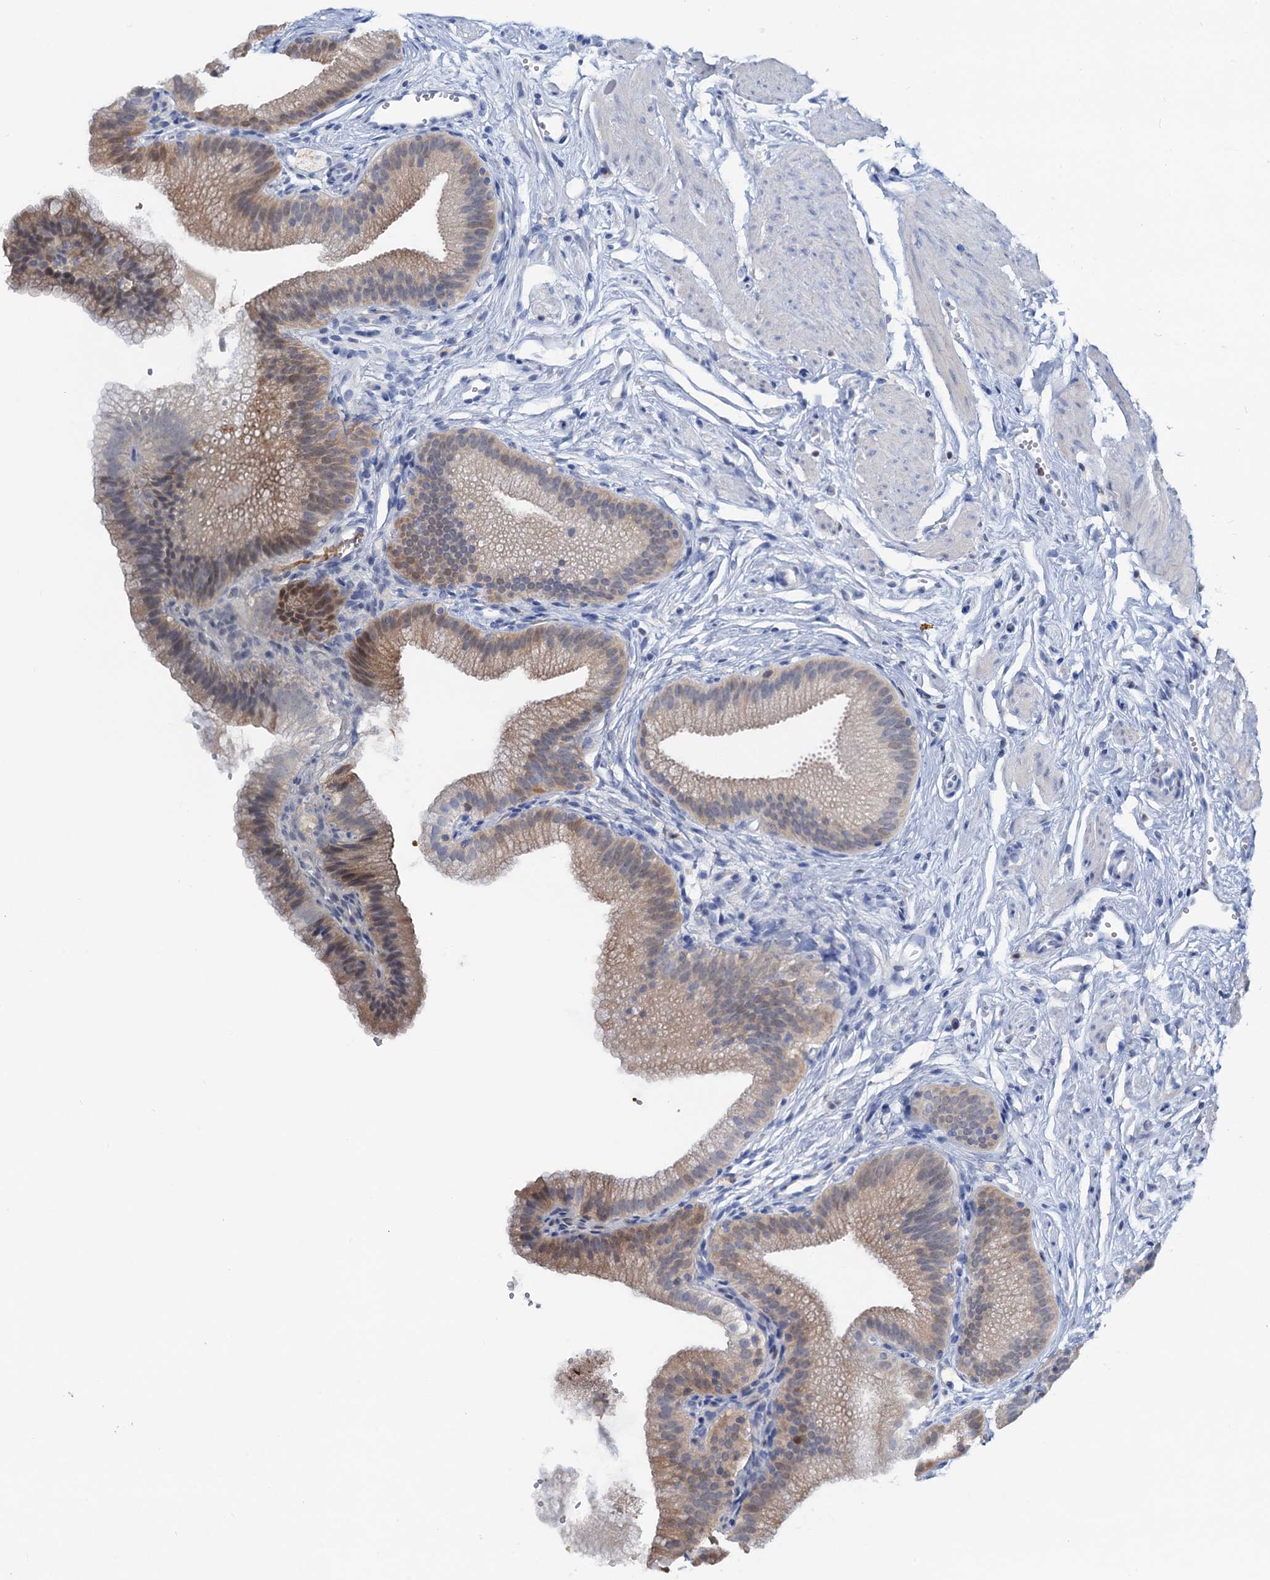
{"staining": {"intensity": "weak", "quantity": "25%-75%", "location": "cytoplasmic/membranous"}, "tissue": "gallbladder", "cell_type": "Glandular cells", "image_type": "normal", "snomed": [{"axis": "morphology", "description": "Normal tissue, NOS"}, {"axis": "topography", "description": "Gallbladder"}, {"axis": "topography", "description": "Peripheral nerve tissue"}], "caption": "Glandular cells demonstrate low levels of weak cytoplasmic/membranous expression in about 25%-75% of cells in normal gallbladder. (DAB (3,3'-diaminobenzidine) = brown stain, brightfield microscopy at high magnification).", "gene": "FAH", "patient": {"sex": "male", "age": 38}}